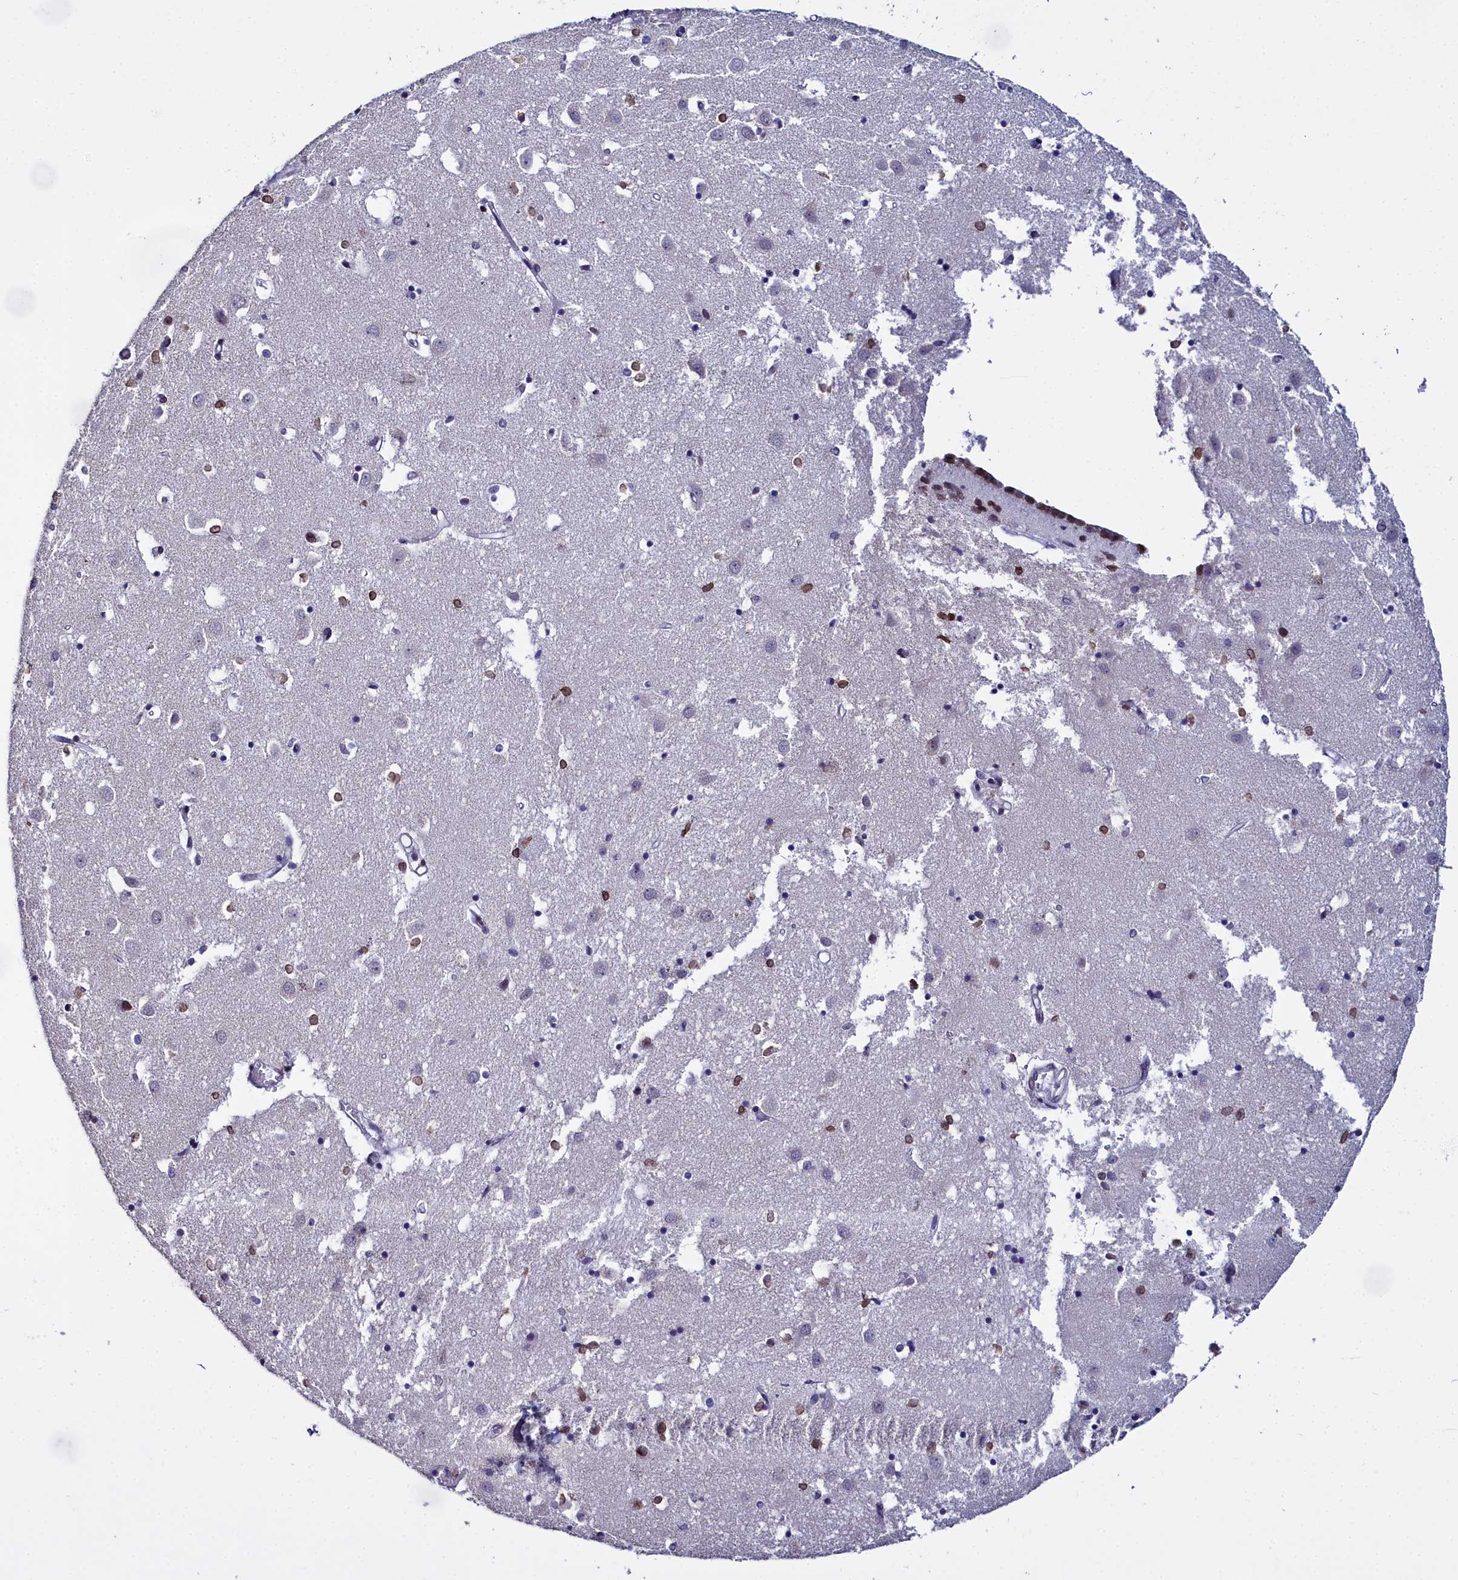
{"staining": {"intensity": "moderate", "quantity": "25%-75%", "location": "nuclear"}, "tissue": "caudate", "cell_type": "Glial cells", "image_type": "normal", "snomed": [{"axis": "morphology", "description": "Normal tissue, NOS"}, {"axis": "topography", "description": "Lateral ventricle wall"}], "caption": "Human caudate stained with a brown dye shows moderate nuclear positive positivity in about 25%-75% of glial cells.", "gene": "CCDC97", "patient": {"sex": "male", "age": 70}}